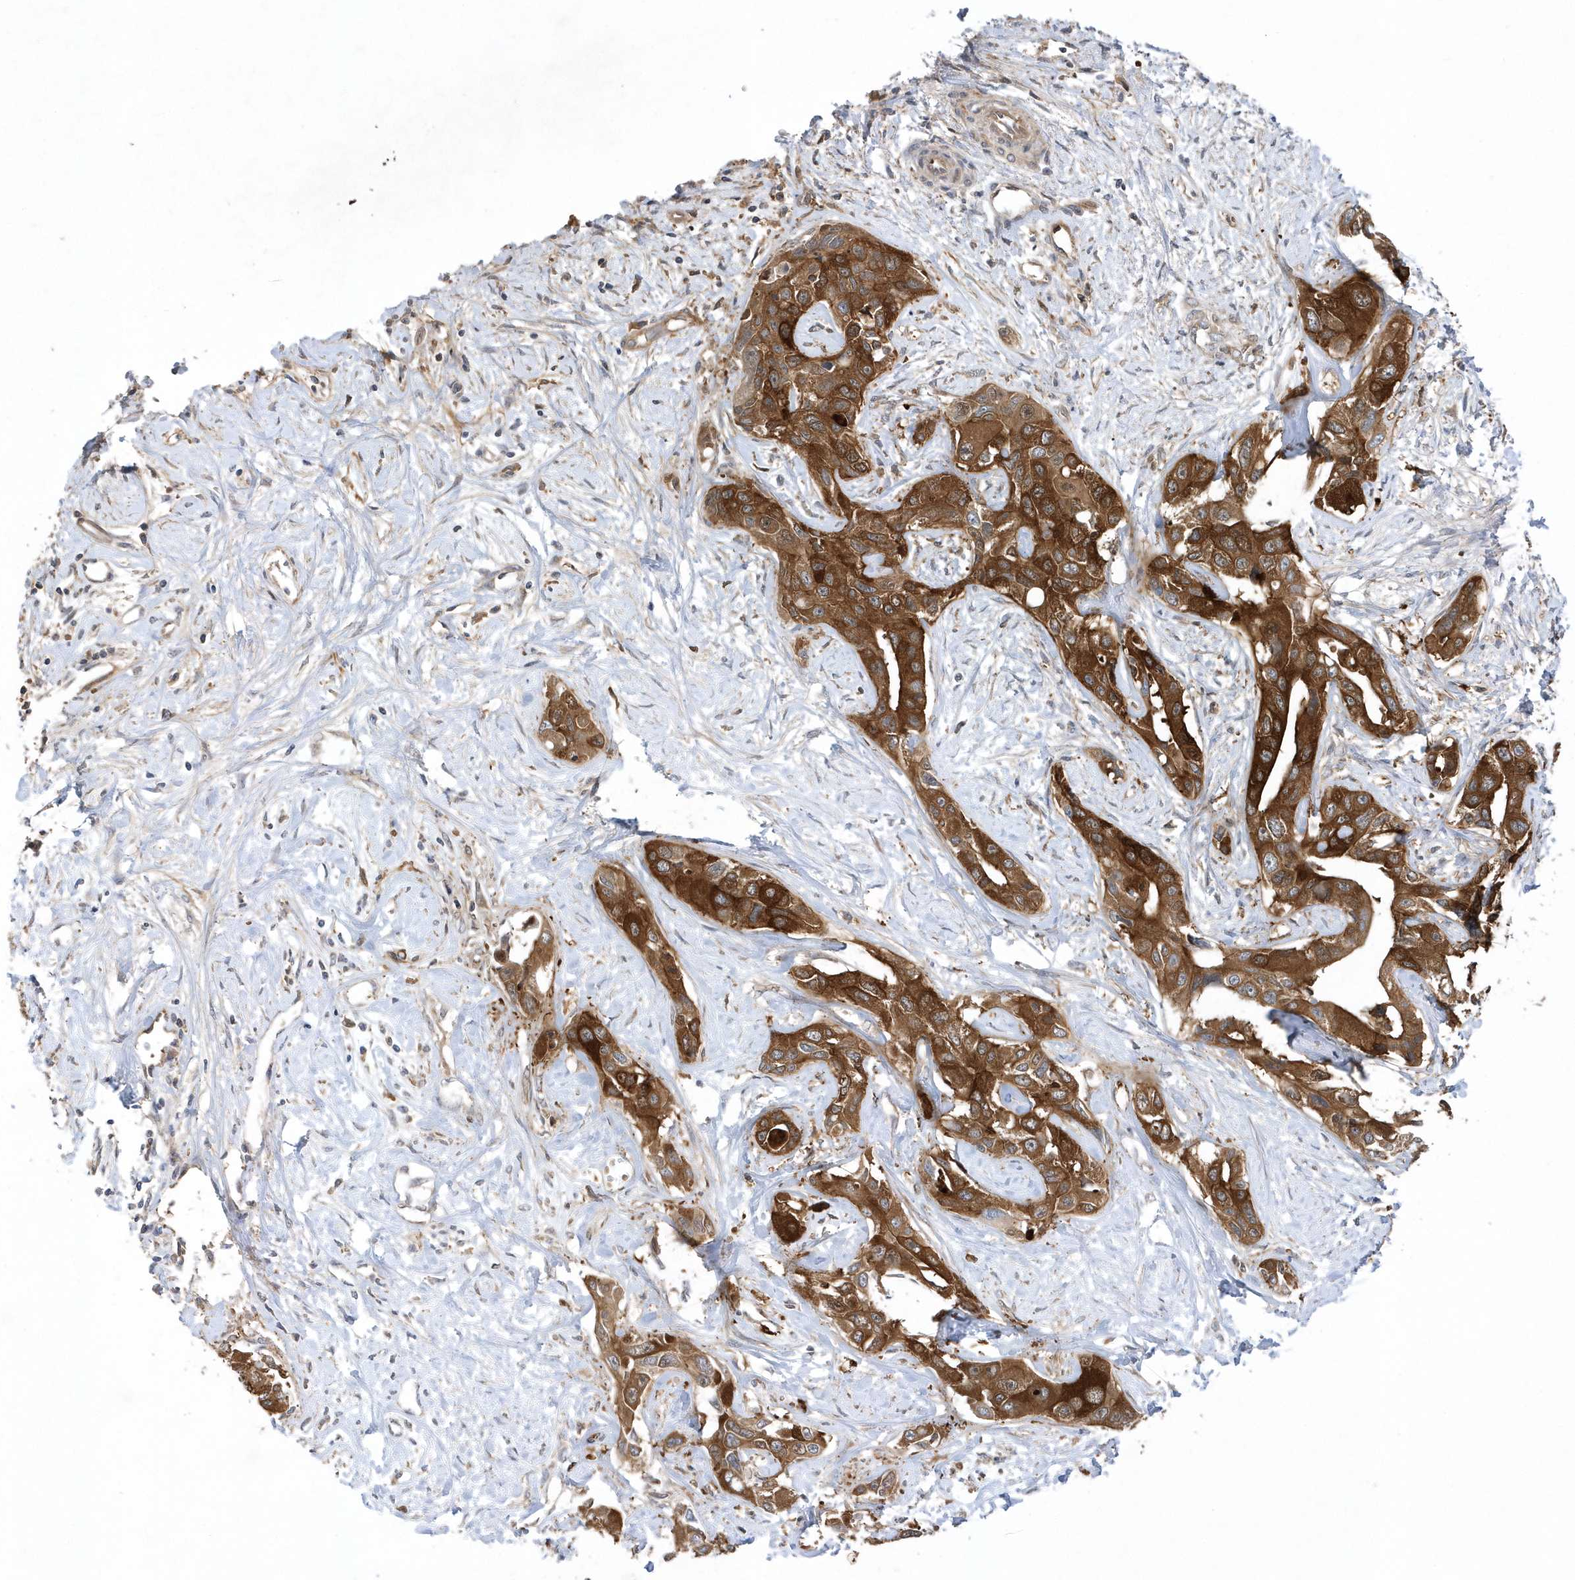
{"staining": {"intensity": "moderate", "quantity": ">75%", "location": "cytoplasmic/membranous"}, "tissue": "liver cancer", "cell_type": "Tumor cells", "image_type": "cancer", "snomed": [{"axis": "morphology", "description": "Cholangiocarcinoma"}, {"axis": "topography", "description": "Liver"}], "caption": "There is medium levels of moderate cytoplasmic/membranous staining in tumor cells of cholangiocarcinoma (liver), as demonstrated by immunohistochemical staining (brown color).", "gene": "PAICS", "patient": {"sex": "male", "age": 59}}